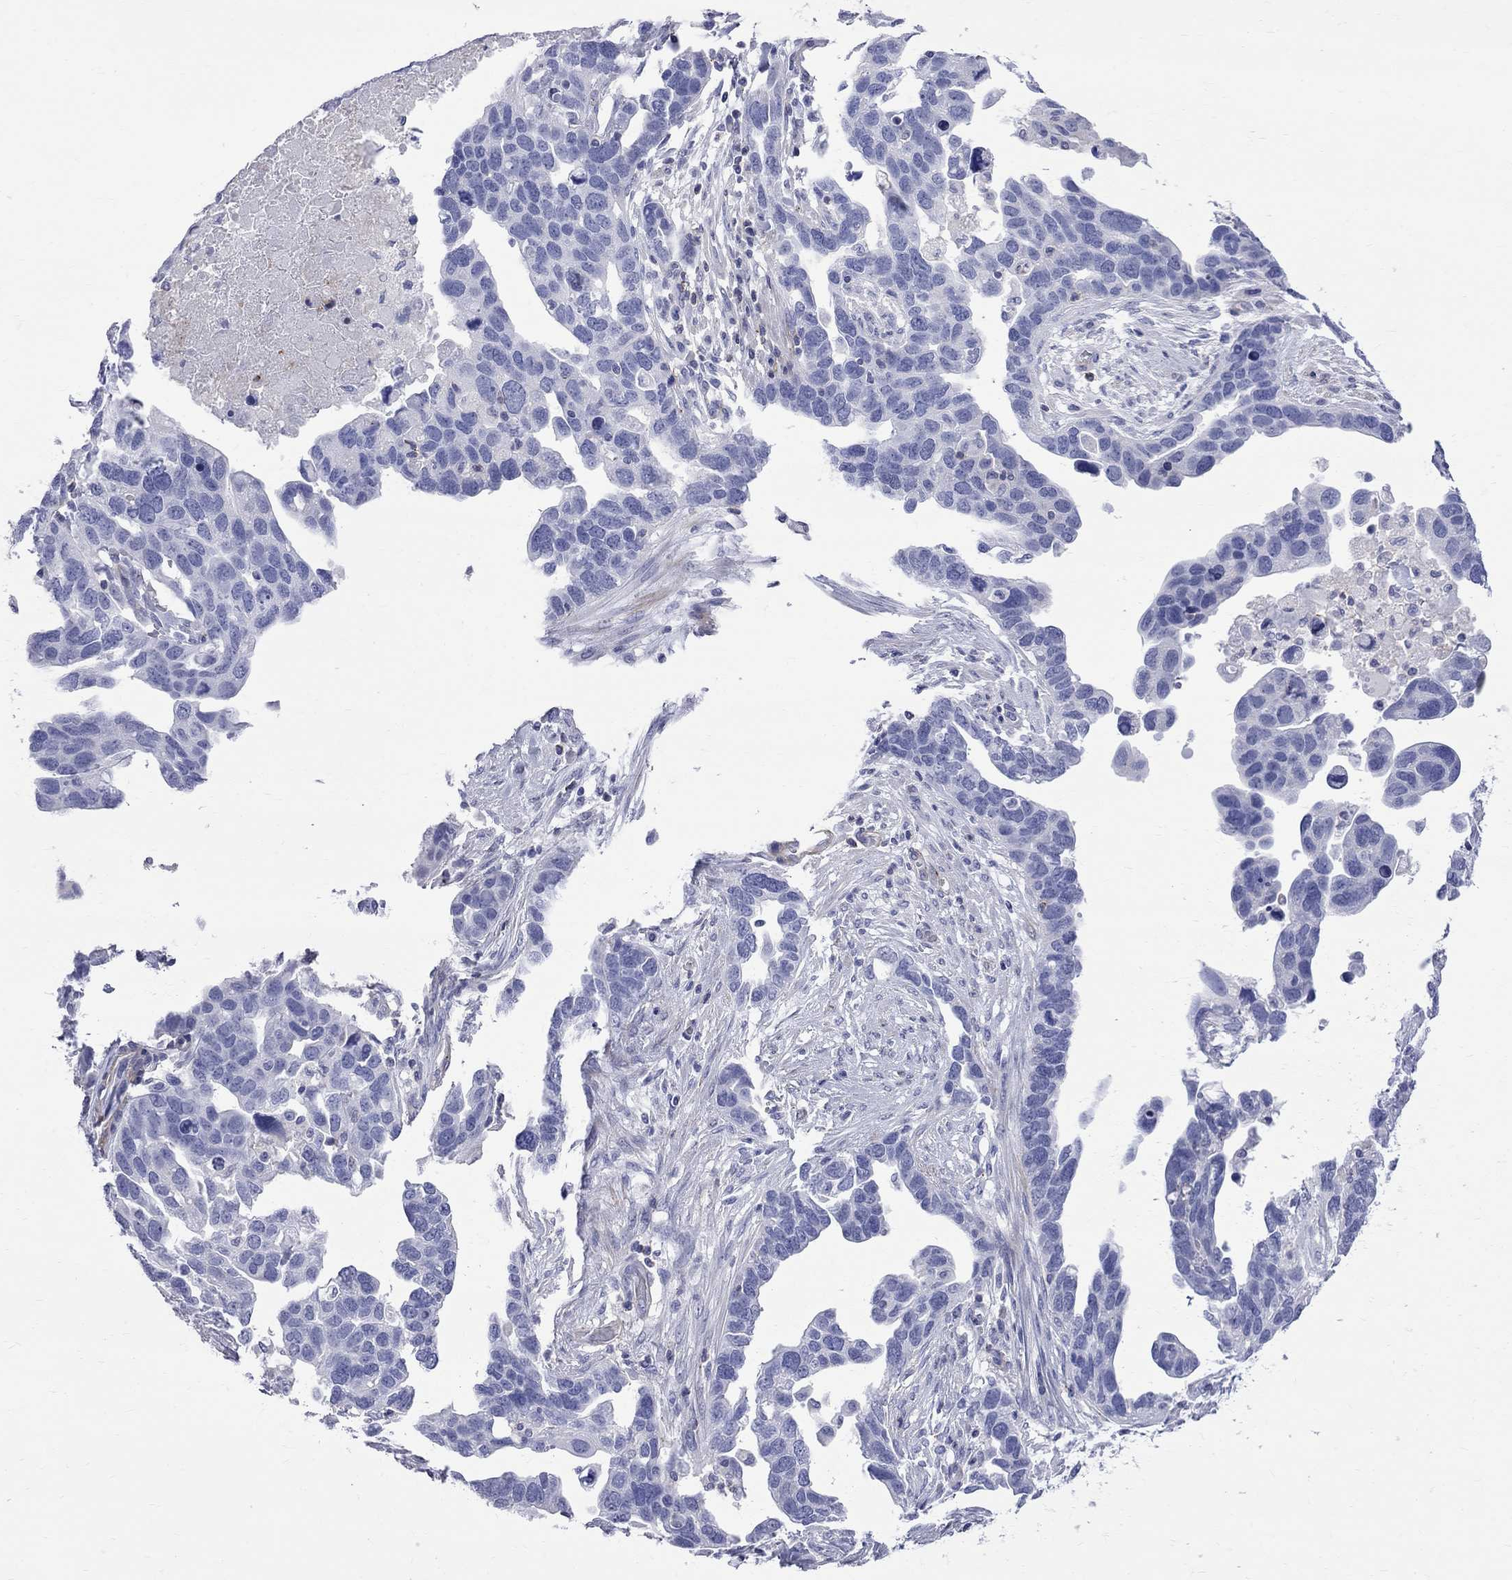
{"staining": {"intensity": "negative", "quantity": "none", "location": "none"}, "tissue": "ovarian cancer", "cell_type": "Tumor cells", "image_type": "cancer", "snomed": [{"axis": "morphology", "description": "Cystadenocarcinoma, serous, NOS"}, {"axis": "topography", "description": "Ovary"}], "caption": "High power microscopy image of an IHC histopathology image of ovarian serous cystadenocarcinoma, revealing no significant expression in tumor cells.", "gene": "S100A3", "patient": {"sex": "female", "age": 54}}